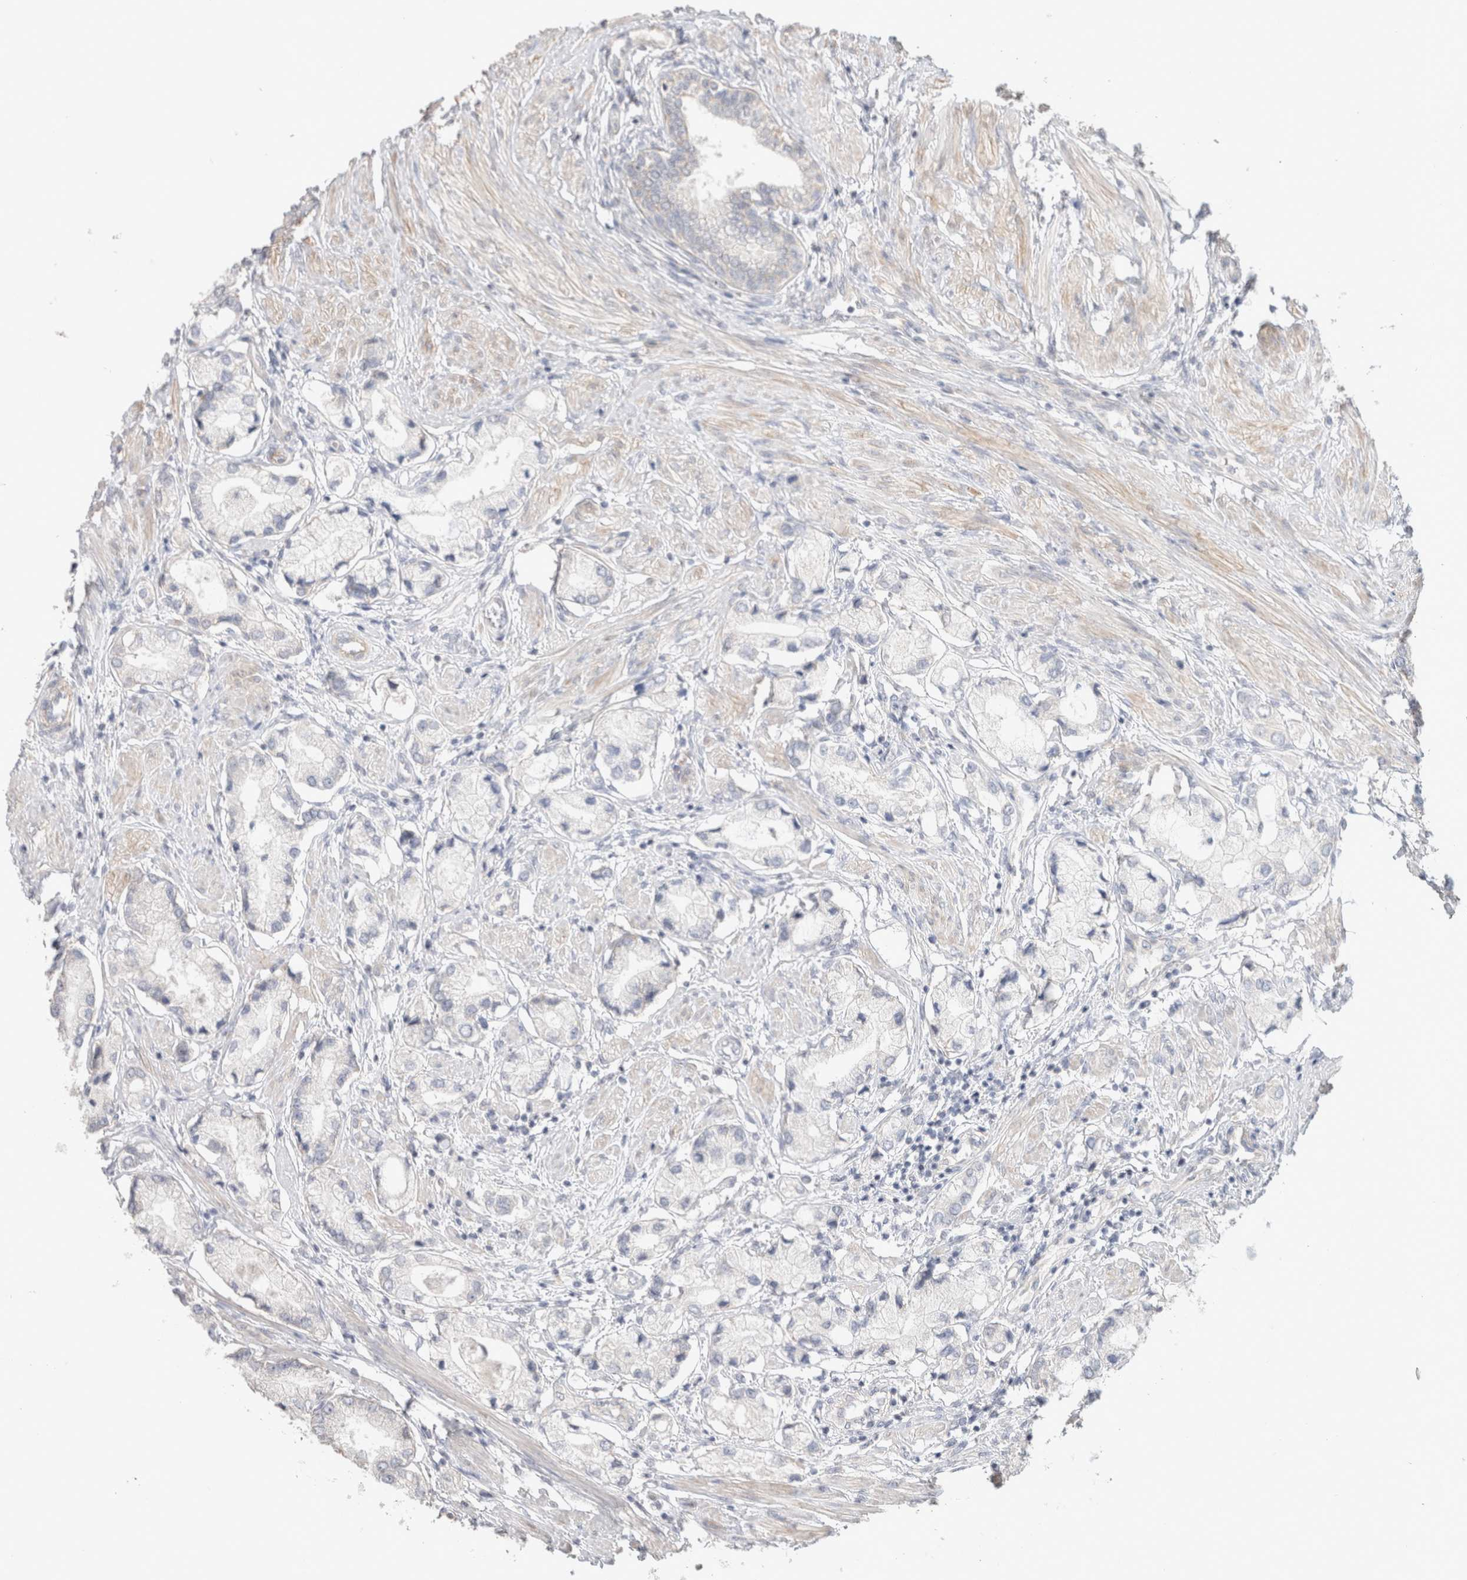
{"staining": {"intensity": "negative", "quantity": "none", "location": "none"}, "tissue": "prostate cancer", "cell_type": "Tumor cells", "image_type": "cancer", "snomed": [{"axis": "morphology", "description": "Adenocarcinoma, Low grade"}, {"axis": "topography", "description": "Prostate"}], "caption": "This is a photomicrograph of immunohistochemistry staining of adenocarcinoma (low-grade) (prostate), which shows no staining in tumor cells. (IHC, brightfield microscopy, high magnification).", "gene": "DMD", "patient": {"sex": "male", "age": 71}}